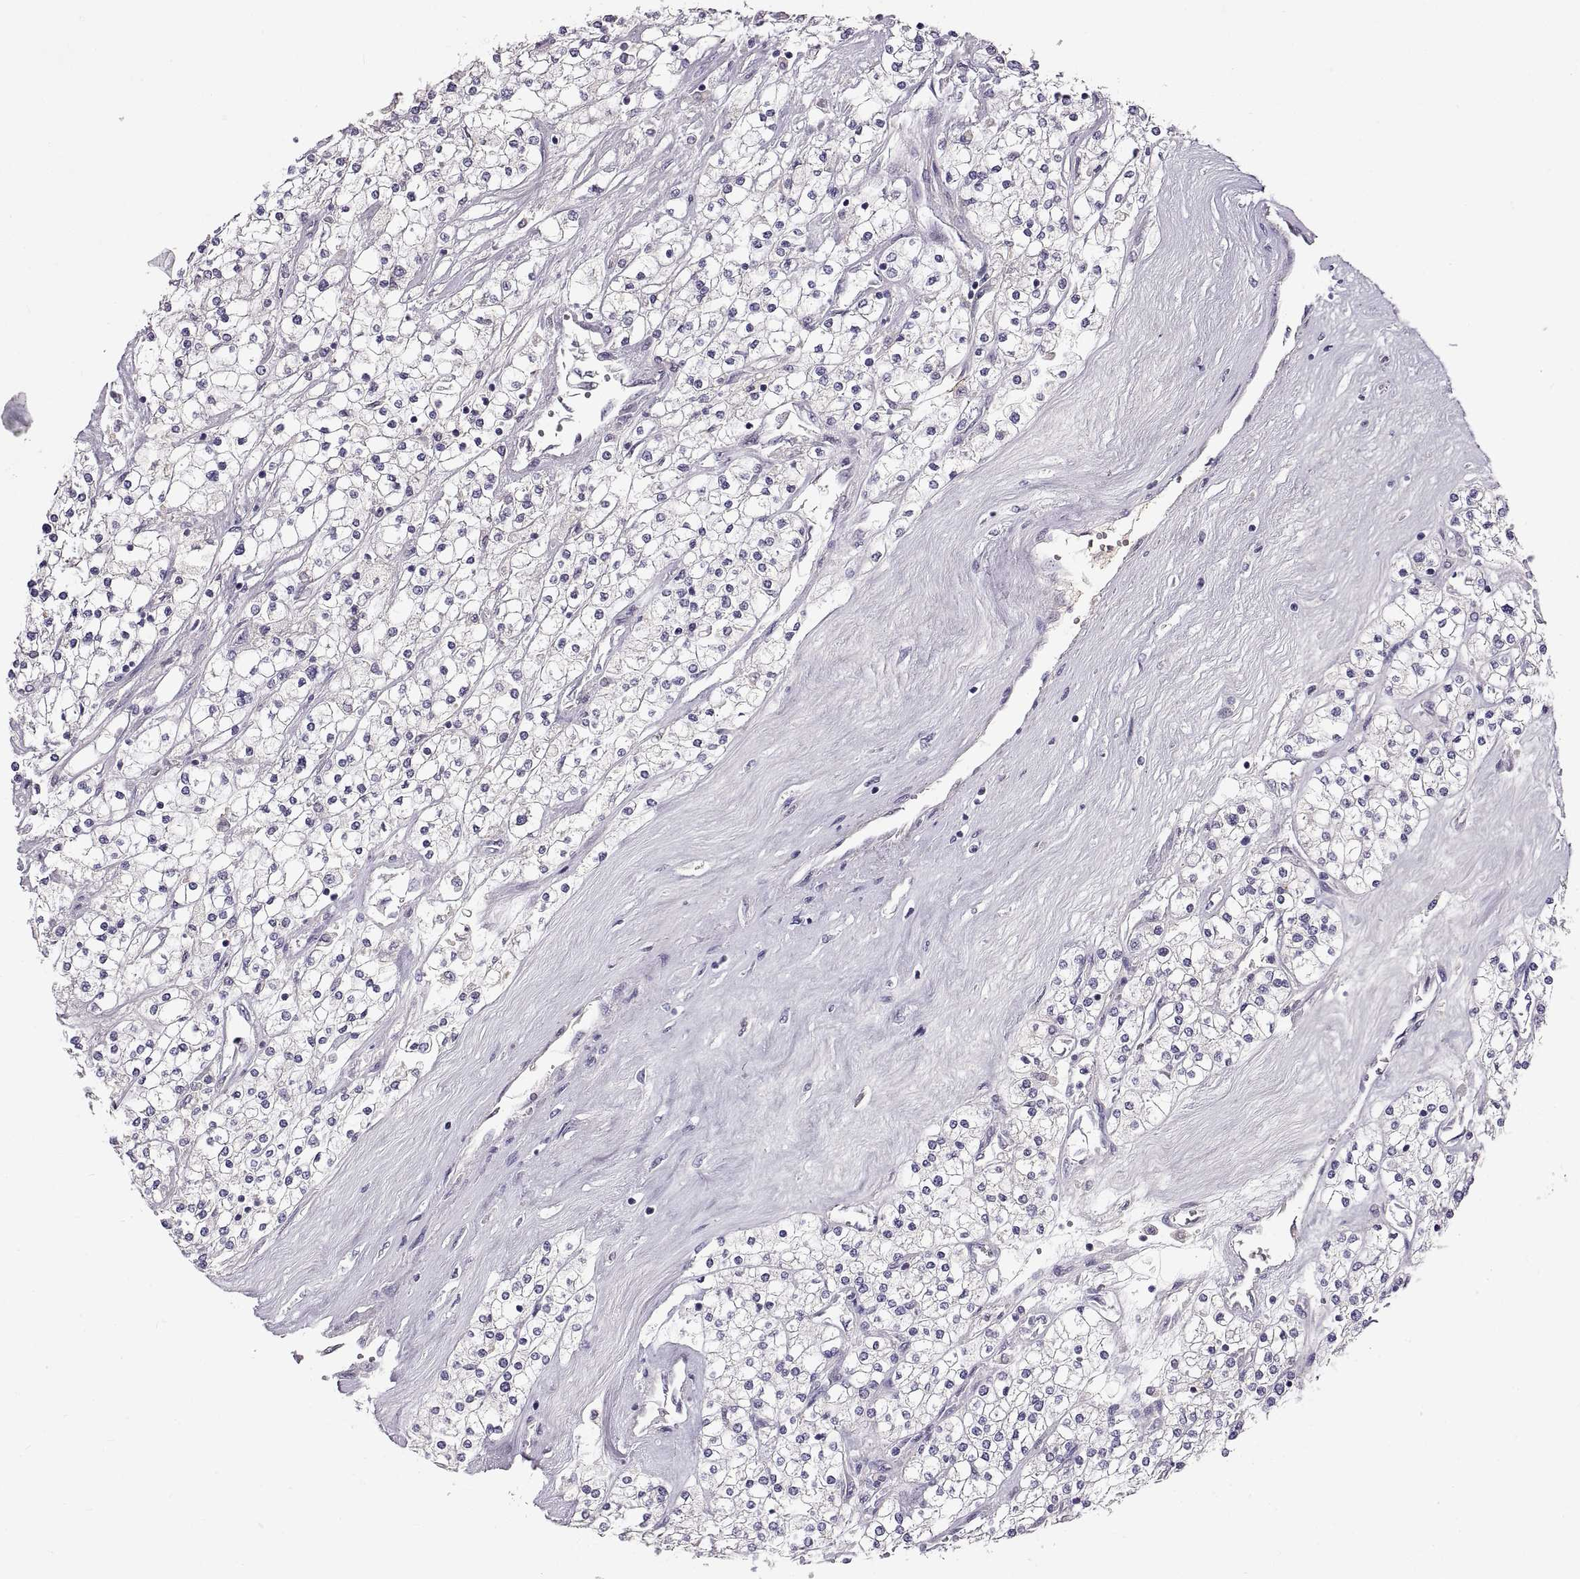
{"staining": {"intensity": "negative", "quantity": "none", "location": "none"}, "tissue": "renal cancer", "cell_type": "Tumor cells", "image_type": "cancer", "snomed": [{"axis": "morphology", "description": "Adenocarcinoma, NOS"}, {"axis": "topography", "description": "Kidney"}], "caption": "High power microscopy photomicrograph of an immunohistochemistry (IHC) photomicrograph of adenocarcinoma (renal), revealing no significant expression in tumor cells. The staining was performed using DAB (3,3'-diaminobenzidine) to visualize the protein expression in brown, while the nuclei were stained in blue with hematoxylin (Magnification: 20x).", "gene": "ADAM32", "patient": {"sex": "male", "age": 80}}